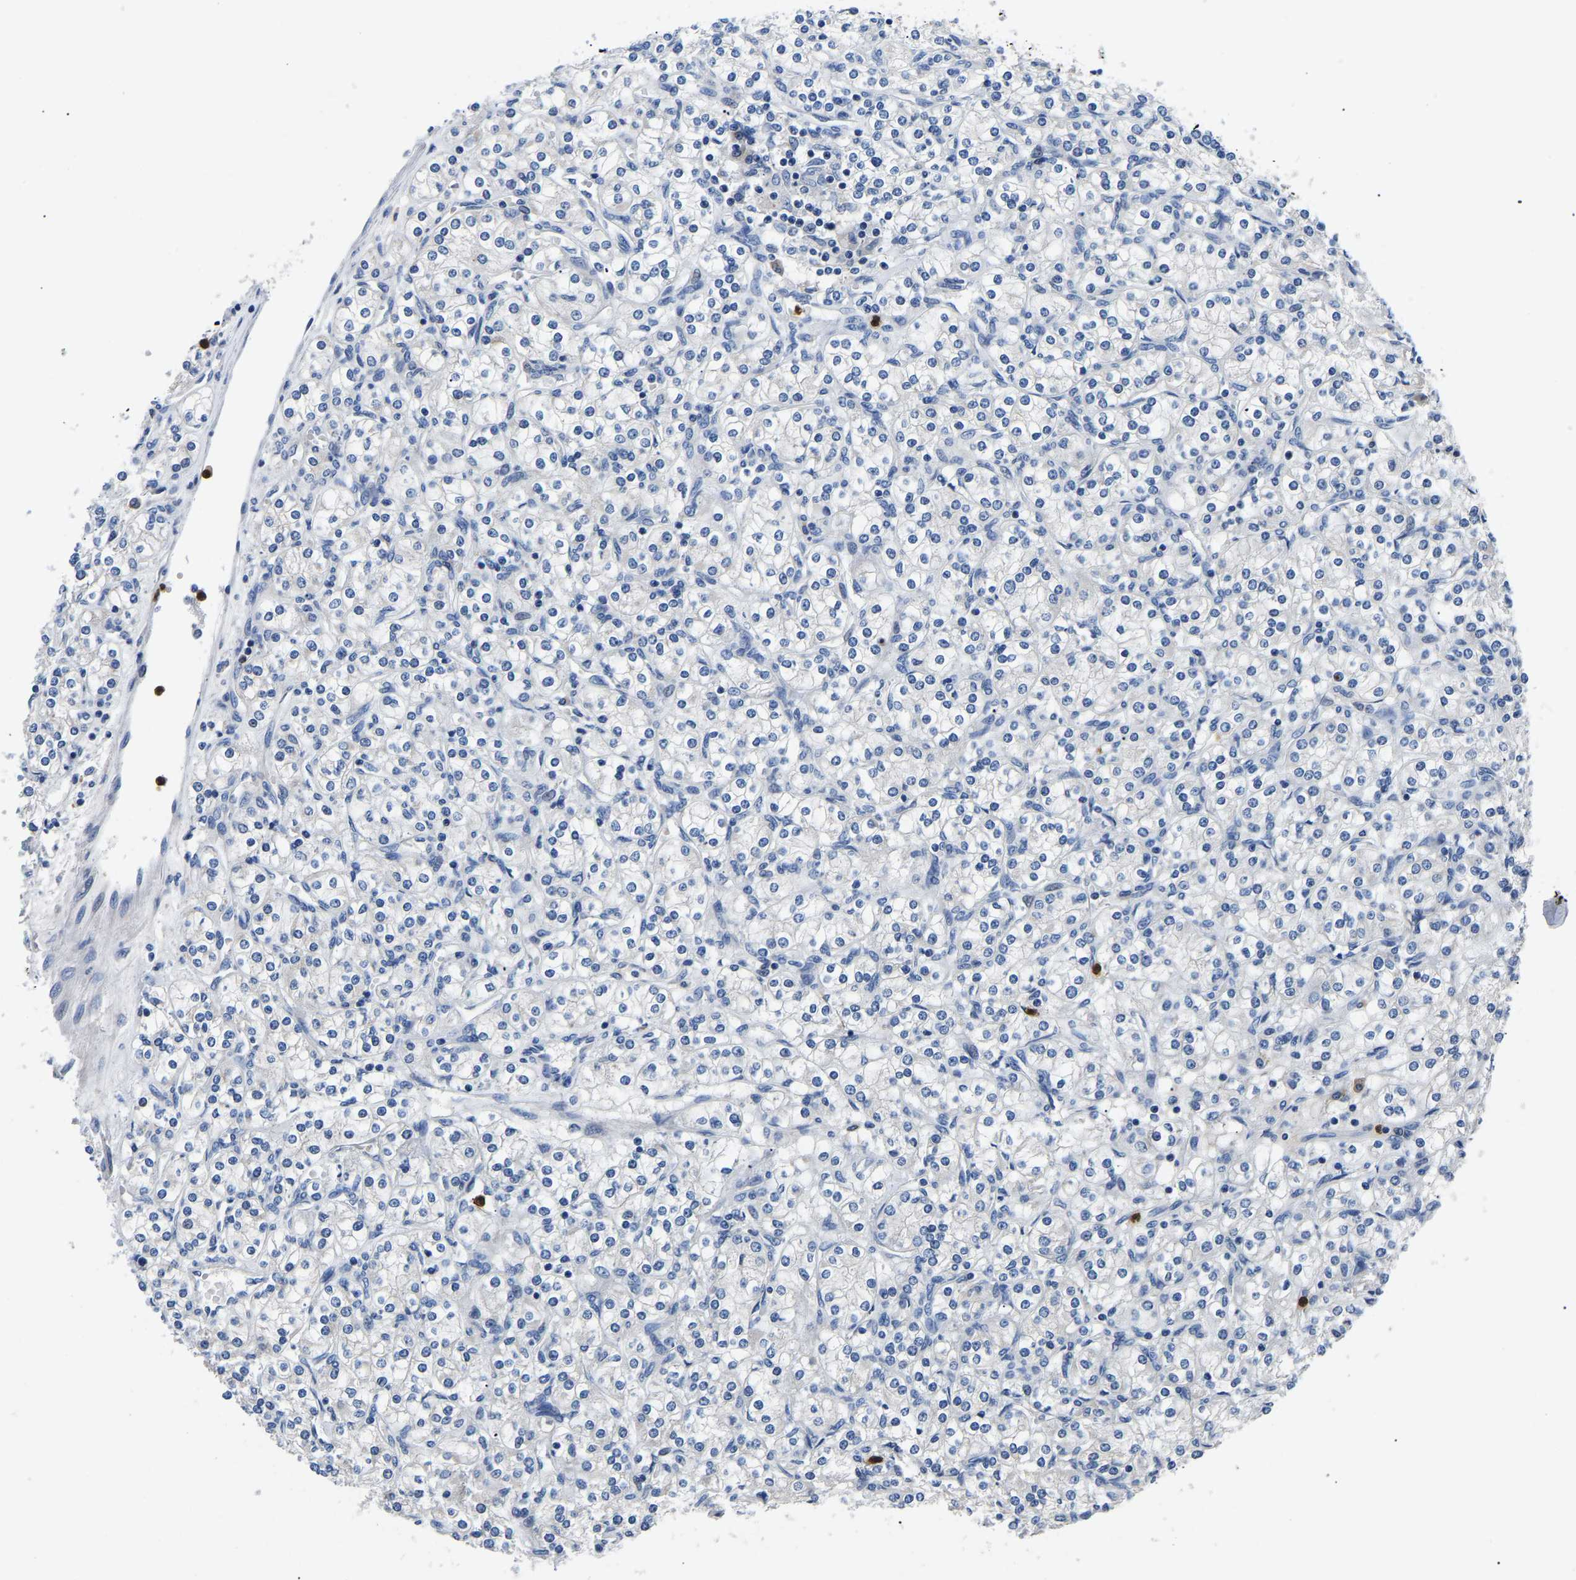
{"staining": {"intensity": "negative", "quantity": "none", "location": "none"}, "tissue": "renal cancer", "cell_type": "Tumor cells", "image_type": "cancer", "snomed": [{"axis": "morphology", "description": "Adenocarcinoma, NOS"}, {"axis": "topography", "description": "Kidney"}], "caption": "An image of human renal cancer (adenocarcinoma) is negative for staining in tumor cells. (Immunohistochemistry (ihc), brightfield microscopy, high magnification).", "gene": "TOR1B", "patient": {"sex": "male", "age": 77}}